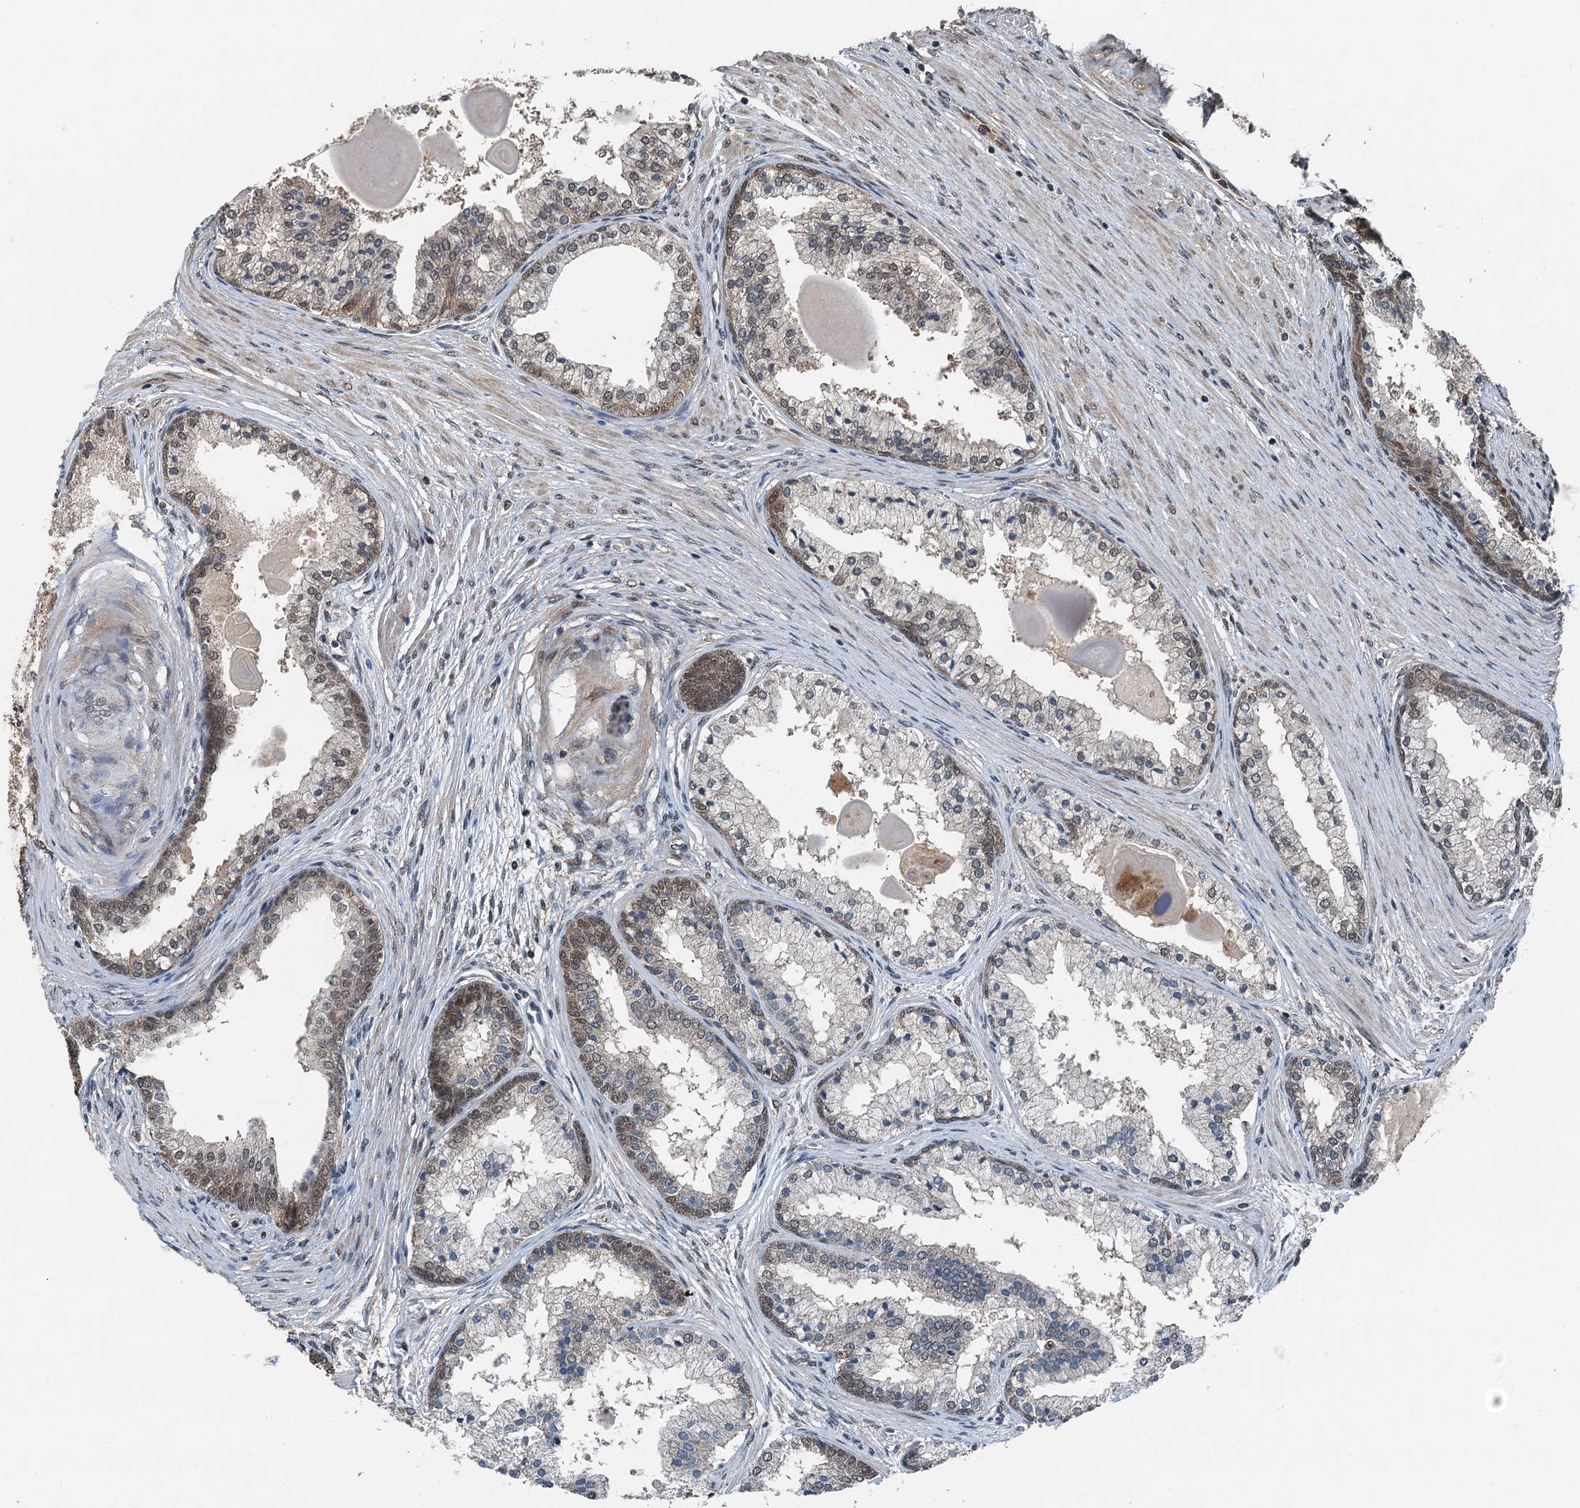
{"staining": {"intensity": "weak", "quantity": "<25%", "location": "nuclear"}, "tissue": "prostate cancer", "cell_type": "Tumor cells", "image_type": "cancer", "snomed": [{"axis": "morphology", "description": "Adenocarcinoma, Low grade"}, {"axis": "topography", "description": "Prostate"}], "caption": "The image shows no significant expression in tumor cells of prostate cancer. (Stains: DAB immunohistochemistry with hematoxylin counter stain, Microscopy: brightfield microscopy at high magnification).", "gene": "UBXN6", "patient": {"sex": "male", "age": 59}}